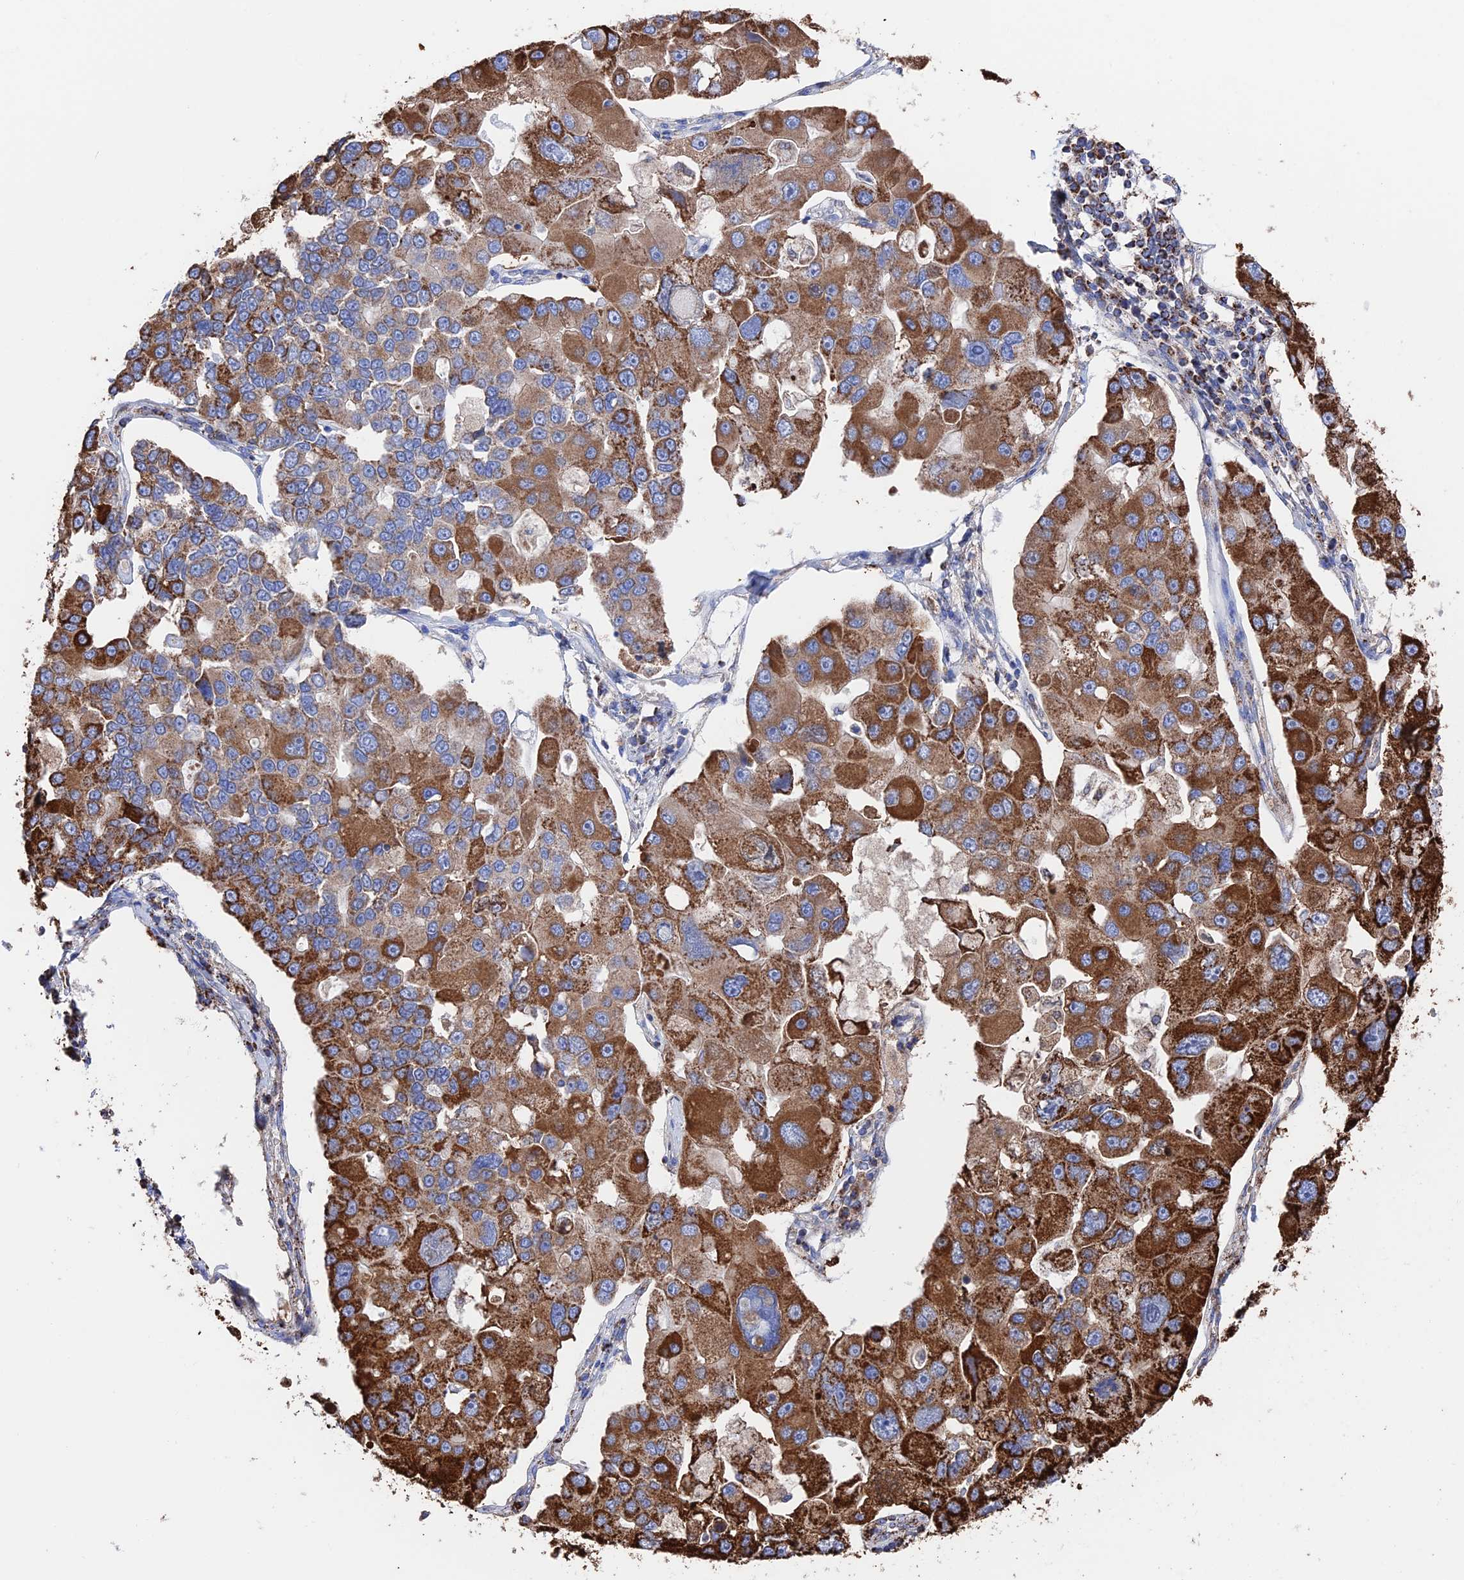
{"staining": {"intensity": "strong", "quantity": ">75%", "location": "cytoplasmic/membranous"}, "tissue": "lung cancer", "cell_type": "Tumor cells", "image_type": "cancer", "snomed": [{"axis": "morphology", "description": "Adenocarcinoma, NOS"}, {"axis": "topography", "description": "Lung"}], "caption": "An immunohistochemistry (IHC) image of neoplastic tissue is shown. Protein staining in brown shows strong cytoplasmic/membranous positivity in adenocarcinoma (lung) within tumor cells.", "gene": "HAUS8", "patient": {"sex": "female", "age": 54}}